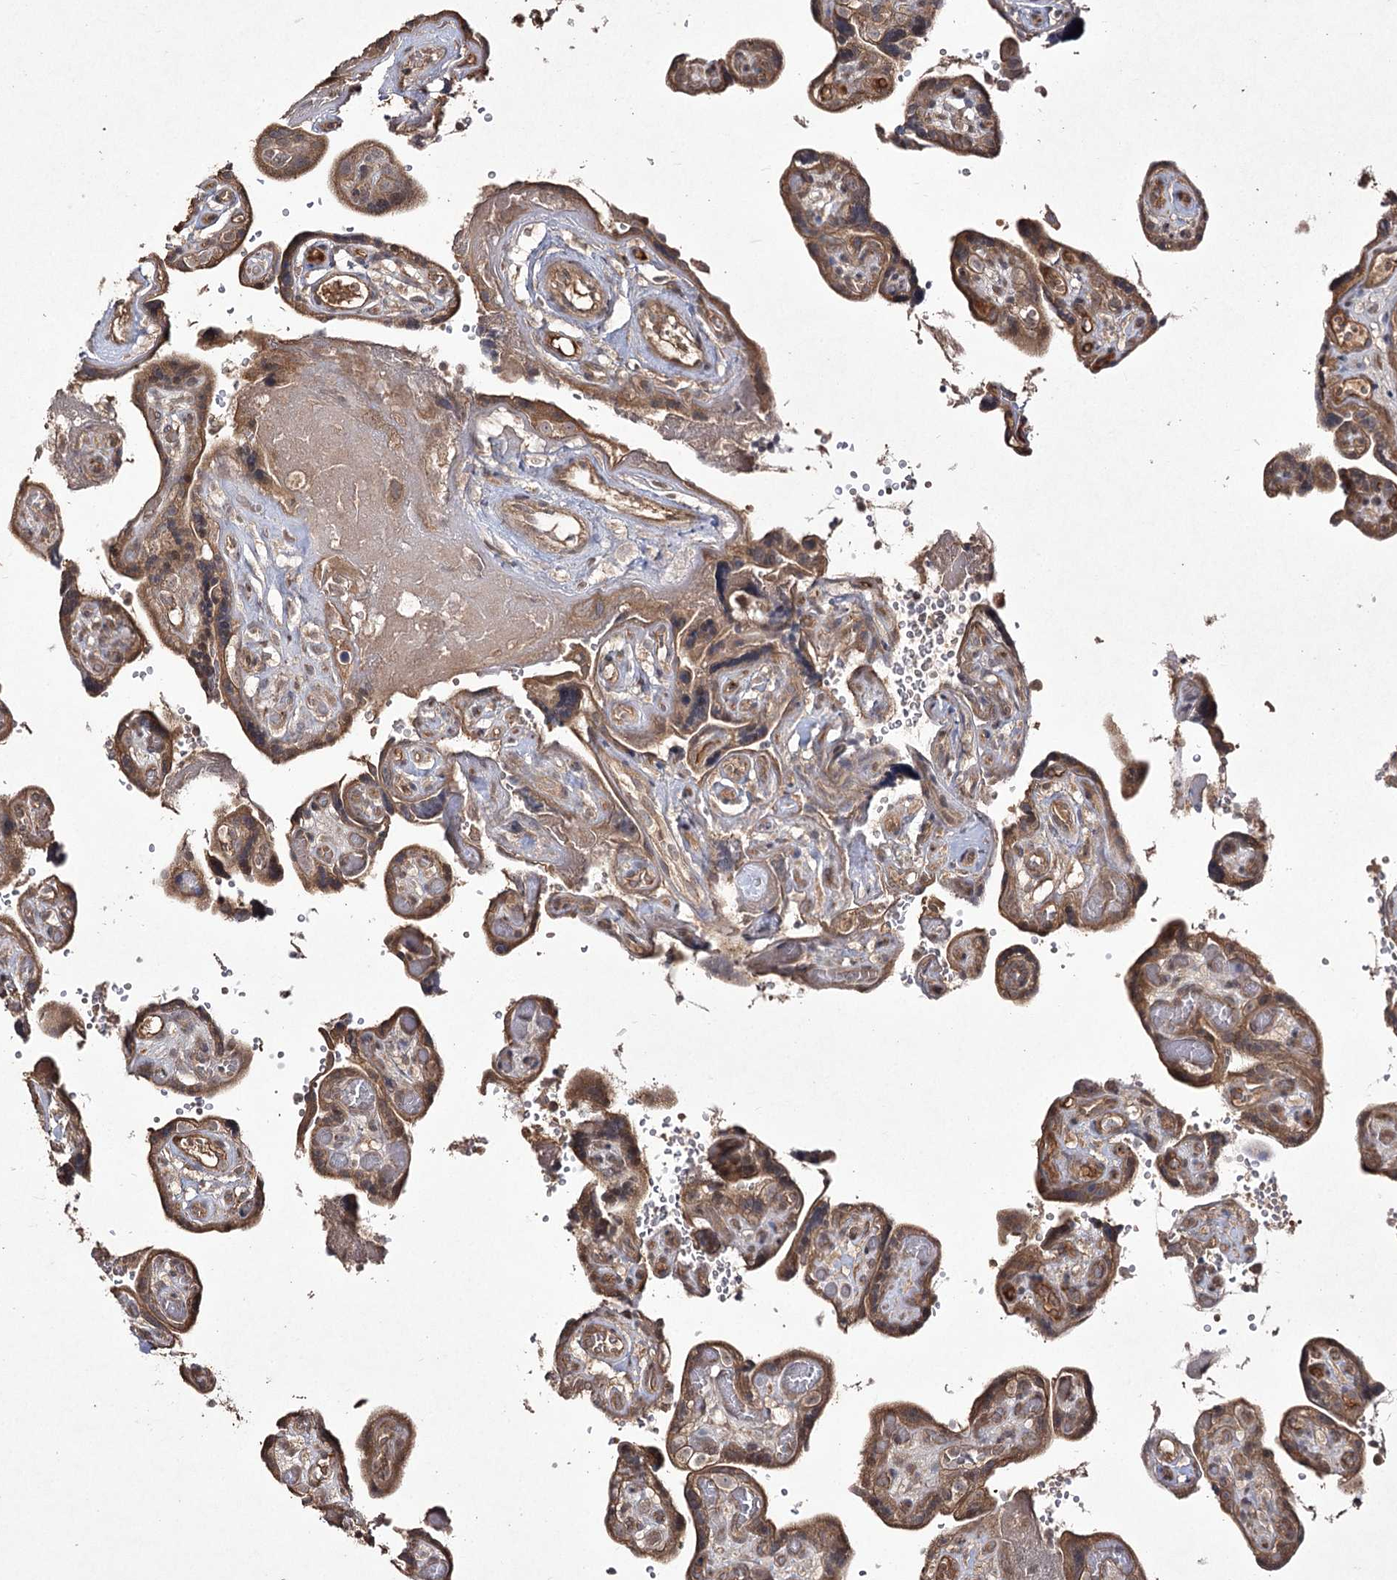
{"staining": {"intensity": "moderate", "quantity": ">75%", "location": "cytoplasmic/membranous,nuclear"}, "tissue": "placenta", "cell_type": "Decidual cells", "image_type": "normal", "snomed": [{"axis": "morphology", "description": "Normal tissue, NOS"}, {"axis": "topography", "description": "Placenta"}], "caption": "Immunohistochemistry (DAB) staining of unremarkable human placenta exhibits moderate cytoplasmic/membranous,nuclear protein staining in about >75% of decidual cells. The staining is performed using DAB (3,3'-diaminobenzidine) brown chromogen to label protein expression. The nuclei are counter-stained blue using hematoxylin.", "gene": "FANCL", "patient": {"sex": "female", "age": 30}}